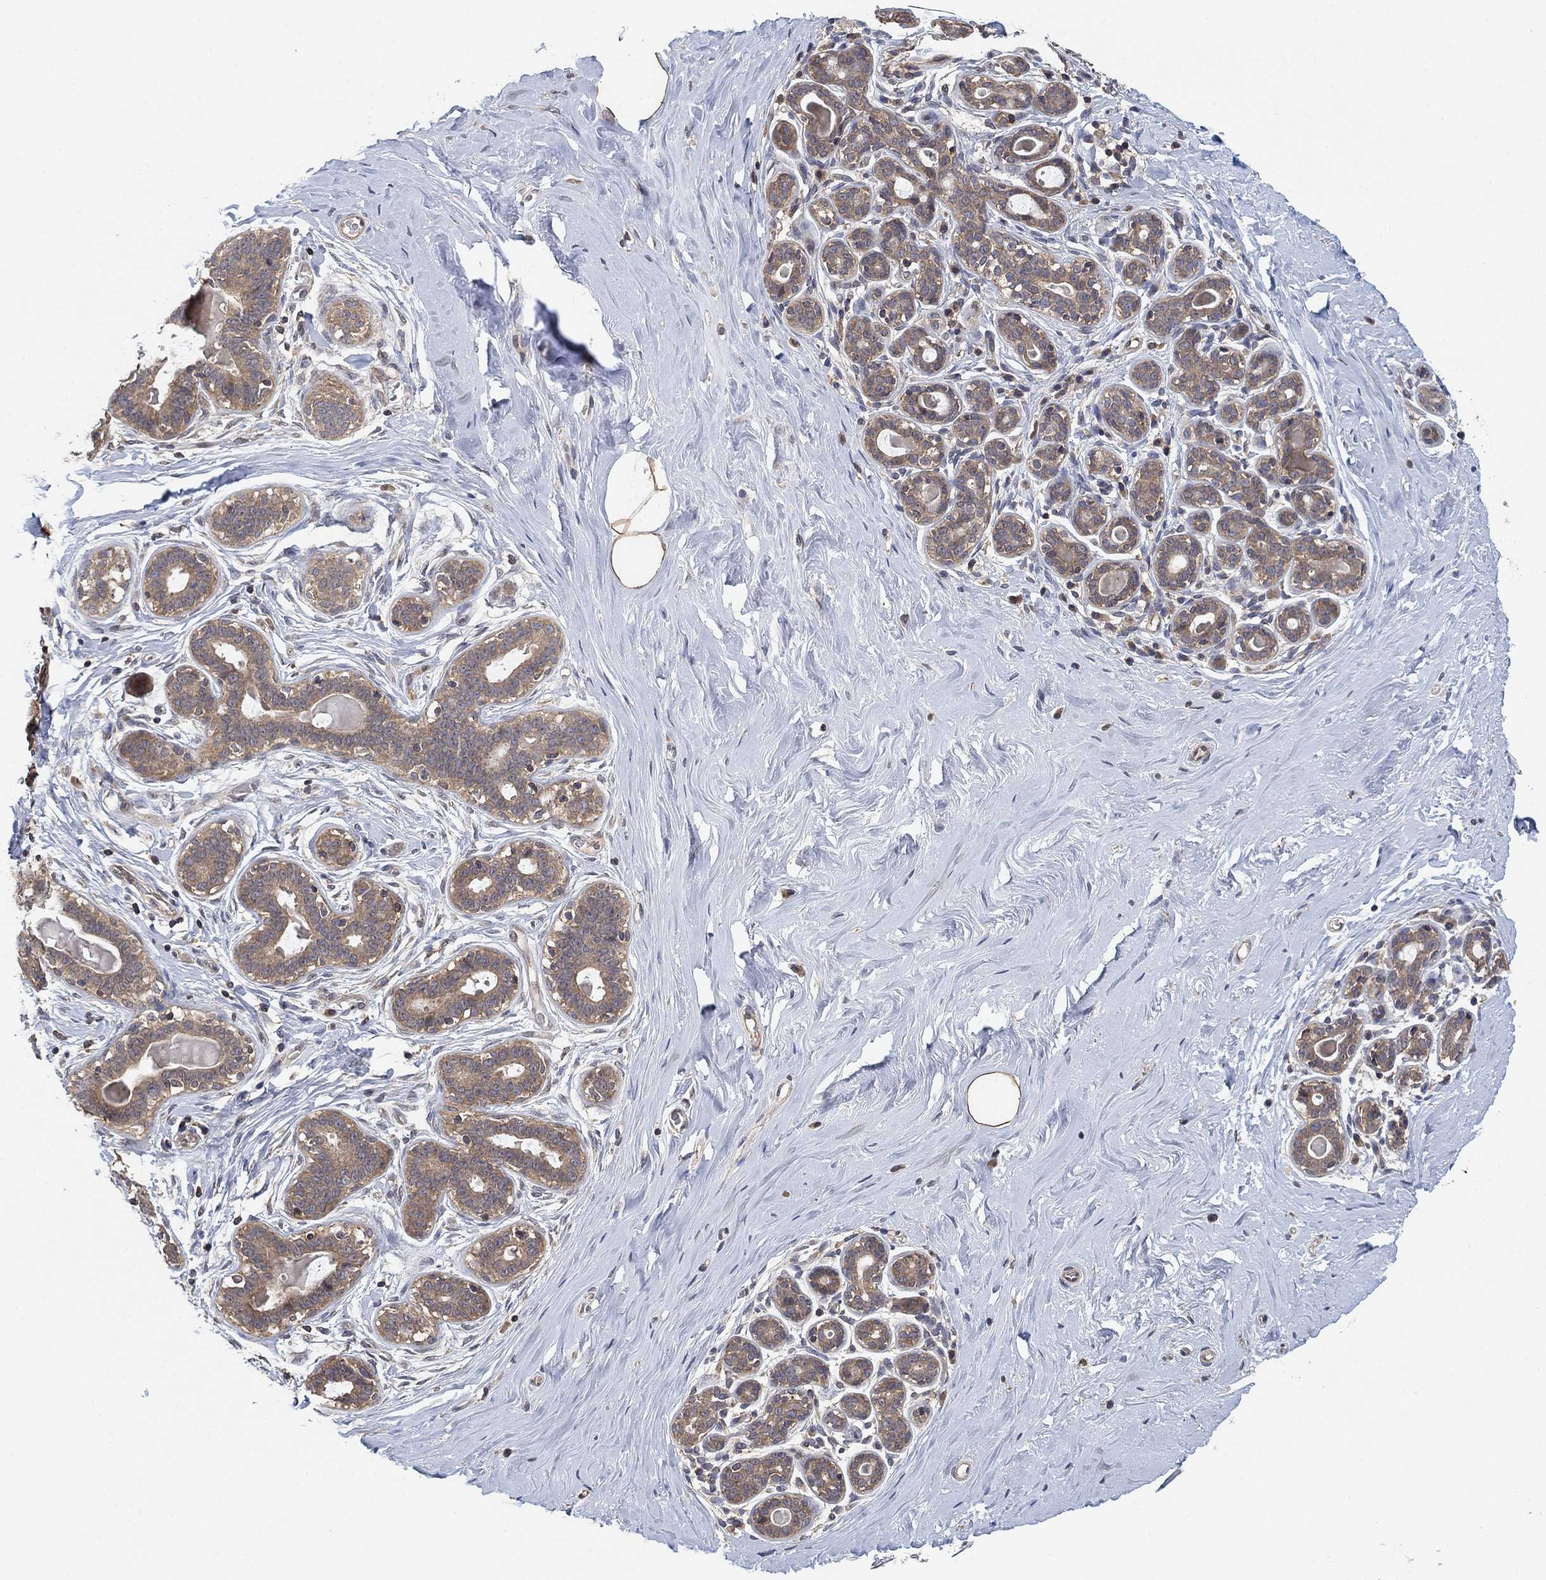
{"staining": {"intensity": "moderate", "quantity": ">75%", "location": "cytoplasmic/membranous"}, "tissue": "breast", "cell_type": "Adipocytes", "image_type": "normal", "snomed": [{"axis": "morphology", "description": "Normal tissue, NOS"}, {"axis": "topography", "description": "Skin"}, {"axis": "topography", "description": "Breast"}], "caption": "Protein analysis of benign breast reveals moderate cytoplasmic/membranous positivity in about >75% of adipocytes. (brown staining indicates protein expression, while blue staining denotes nuclei).", "gene": "CCDC43", "patient": {"sex": "female", "age": 43}}